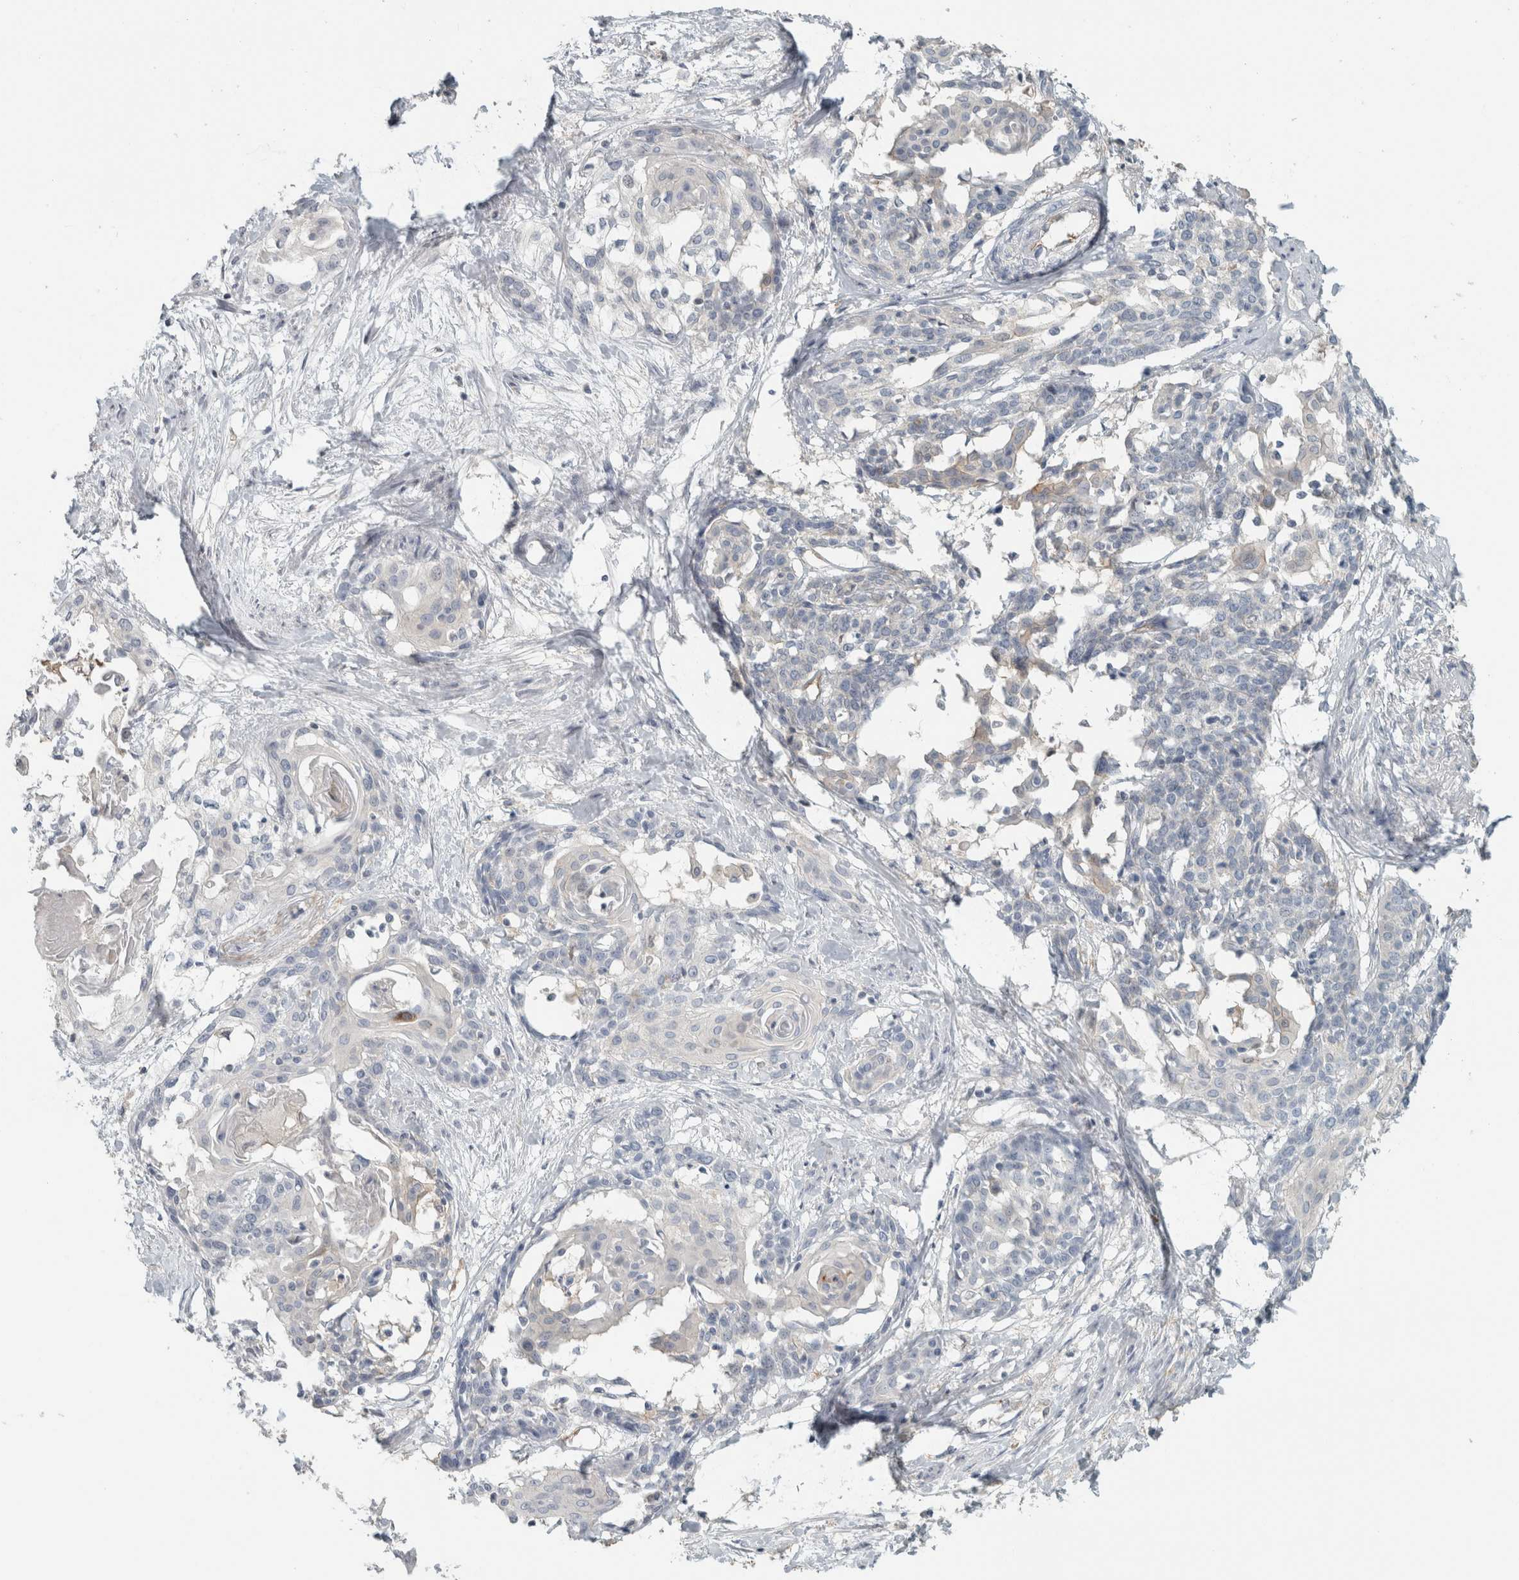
{"staining": {"intensity": "negative", "quantity": "none", "location": "none"}, "tissue": "cervical cancer", "cell_type": "Tumor cells", "image_type": "cancer", "snomed": [{"axis": "morphology", "description": "Squamous cell carcinoma, NOS"}, {"axis": "topography", "description": "Cervix"}], "caption": "A micrograph of squamous cell carcinoma (cervical) stained for a protein displays no brown staining in tumor cells.", "gene": "SCIN", "patient": {"sex": "female", "age": 57}}